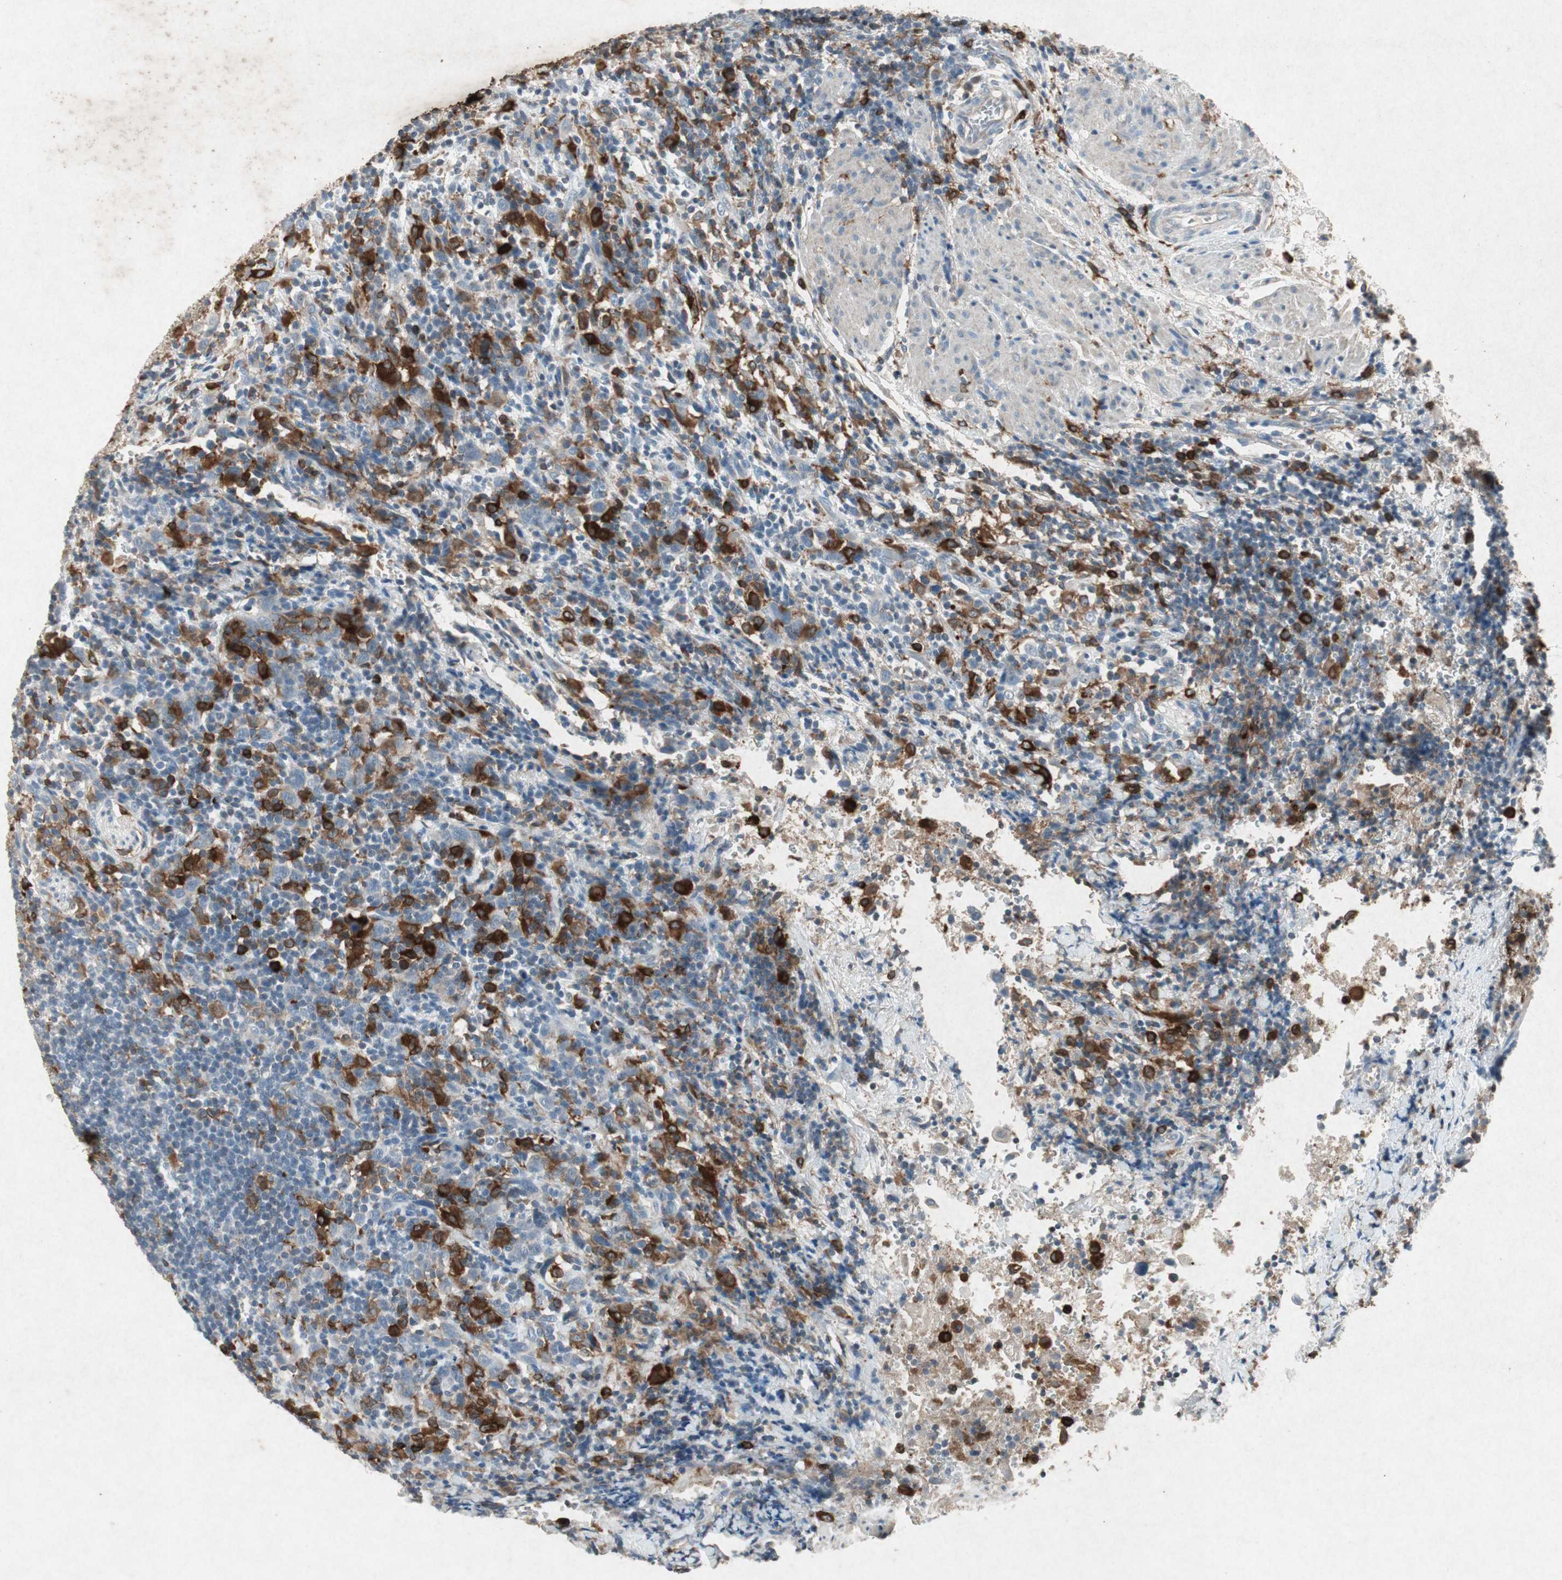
{"staining": {"intensity": "weak", "quantity": "25%-75%", "location": "cytoplasmic/membranous,nuclear"}, "tissue": "urothelial cancer", "cell_type": "Tumor cells", "image_type": "cancer", "snomed": [{"axis": "morphology", "description": "Urothelial carcinoma, High grade"}, {"axis": "topography", "description": "Urinary bladder"}], "caption": "Immunohistochemistry (IHC) histopathology image of human urothelial carcinoma (high-grade) stained for a protein (brown), which reveals low levels of weak cytoplasmic/membranous and nuclear staining in about 25%-75% of tumor cells.", "gene": "TYROBP", "patient": {"sex": "male", "age": 61}}